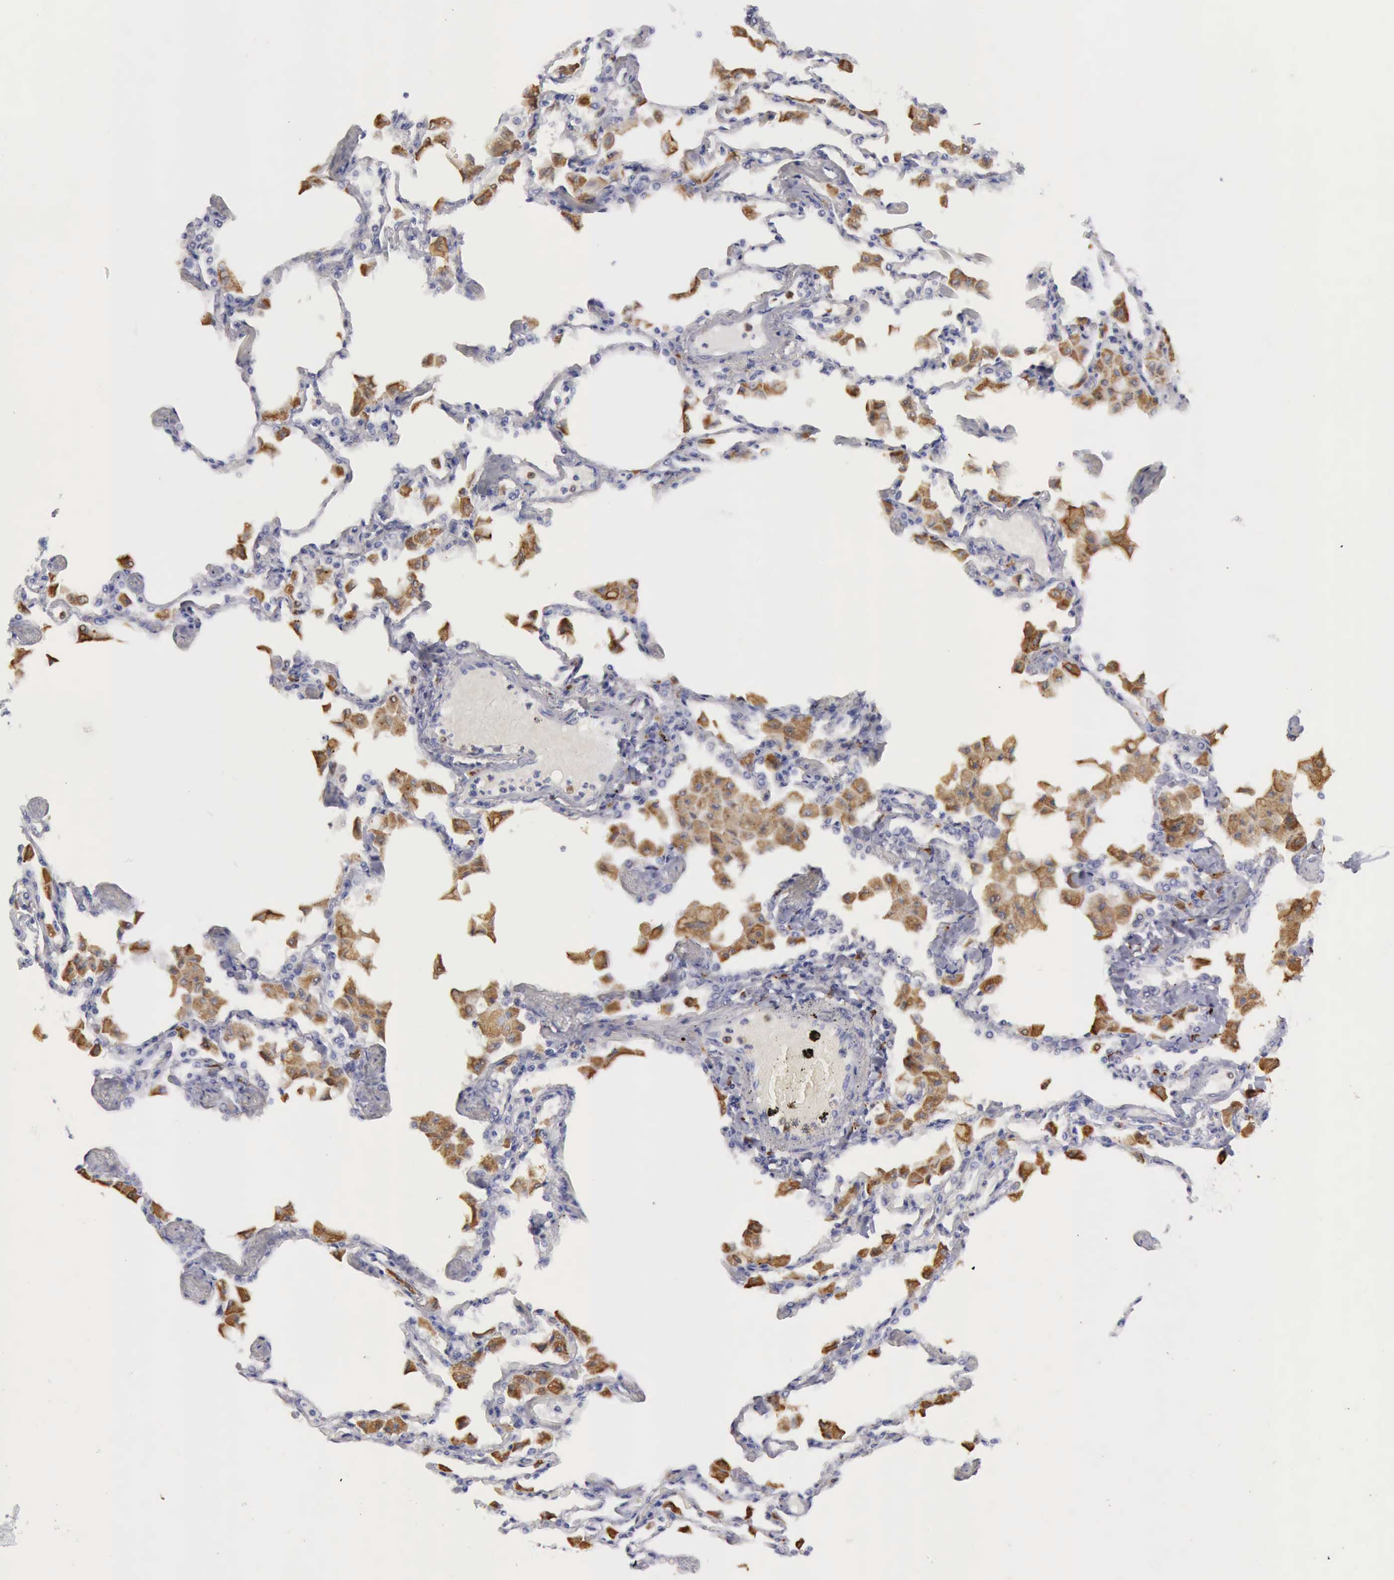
{"staining": {"intensity": "negative", "quantity": "none", "location": "none"}, "tissue": "adipose tissue", "cell_type": "Adipocytes", "image_type": "normal", "snomed": [{"axis": "morphology", "description": "Normal tissue, NOS"}, {"axis": "topography", "description": "Bronchus"}, {"axis": "topography", "description": "Lung"}], "caption": "A histopathology image of human adipose tissue is negative for staining in adipocytes. (Stains: DAB immunohistochemistry with hematoxylin counter stain, Microscopy: brightfield microscopy at high magnification).", "gene": "CTSS", "patient": {"sex": "female", "age": 49}}